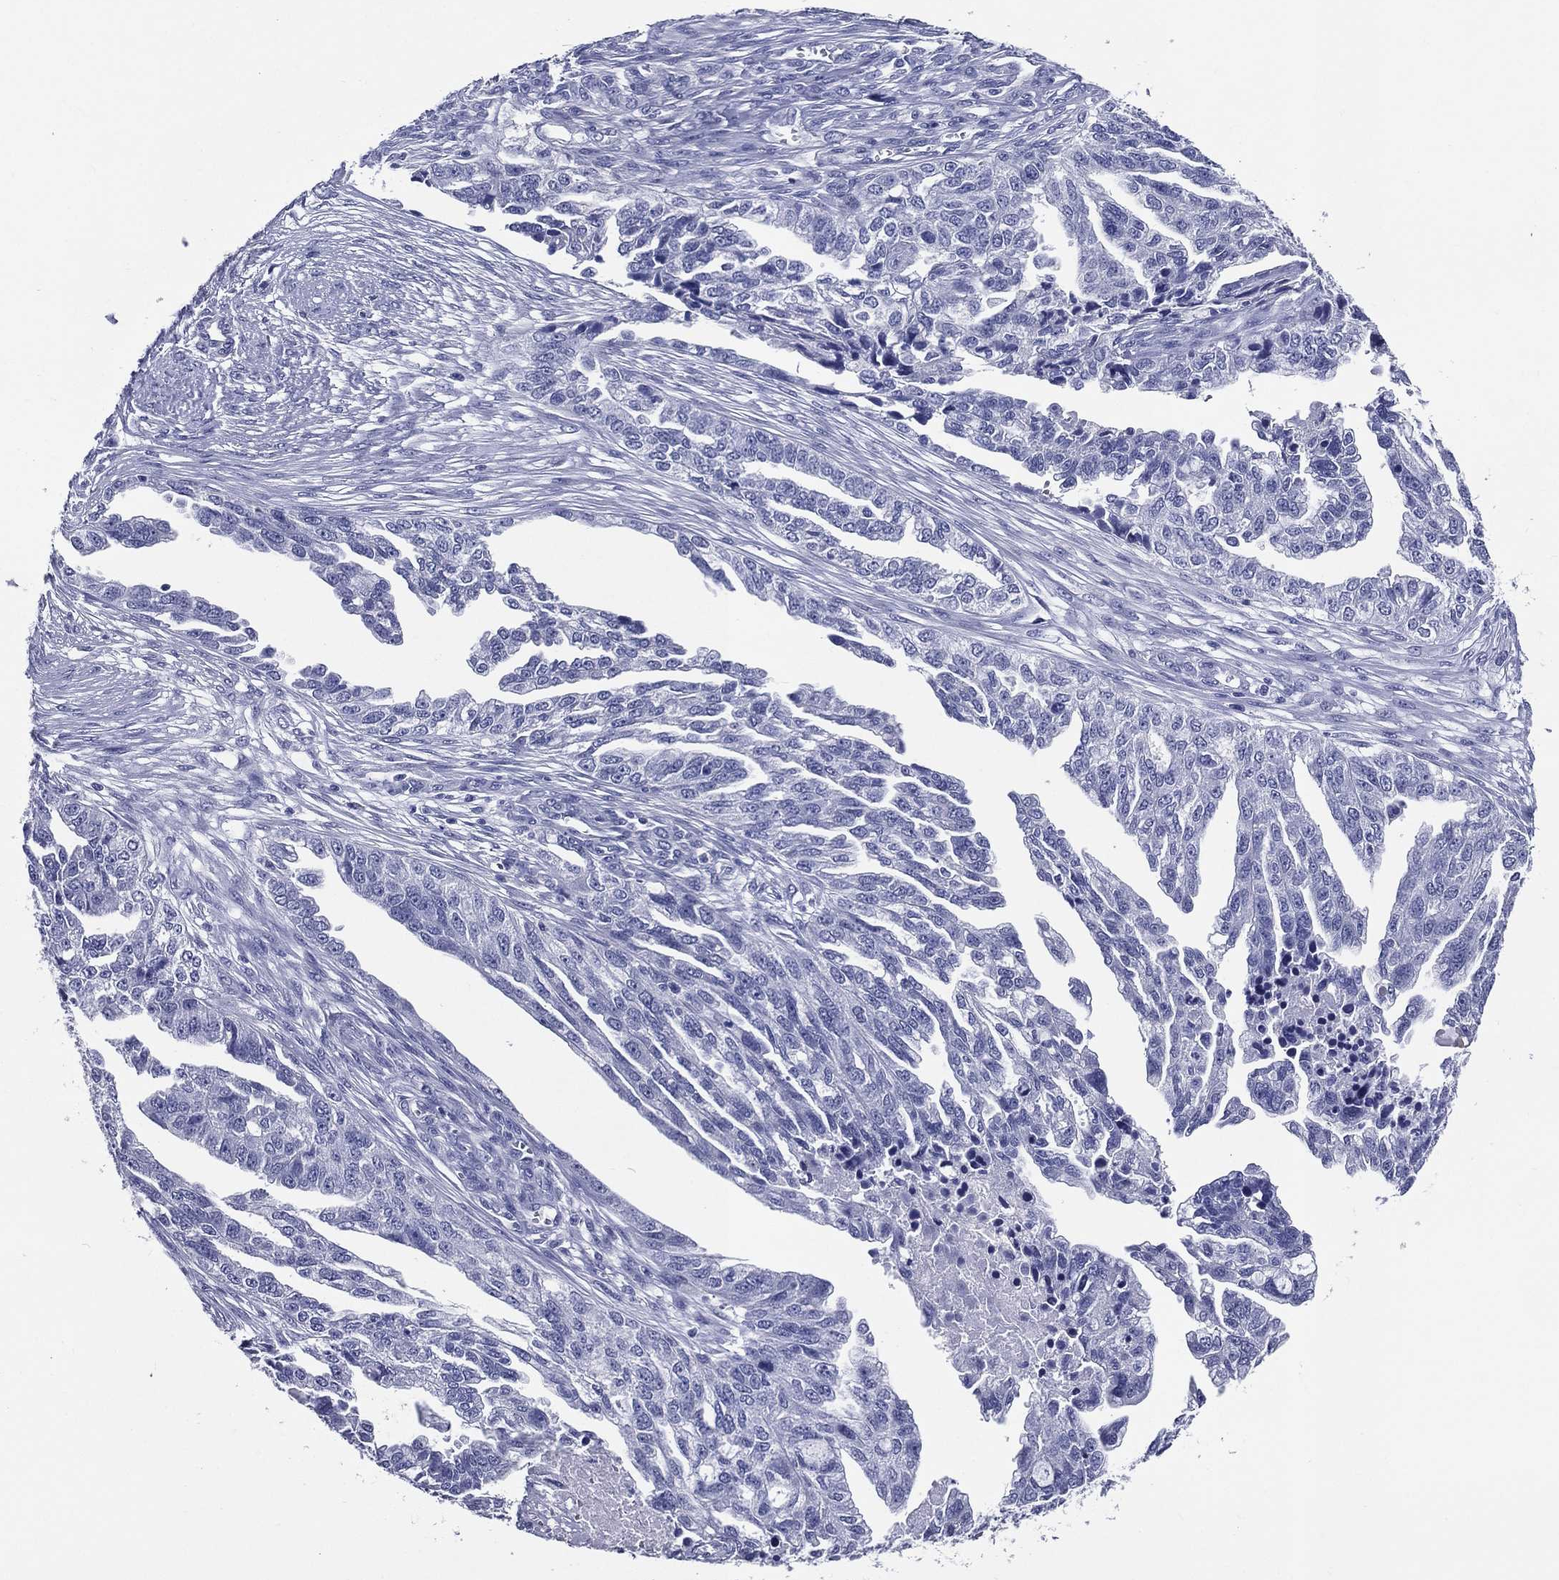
{"staining": {"intensity": "negative", "quantity": "none", "location": "none"}, "tissue": "ovarian cancer", "cell_type": "Tumor cells", "image_type": "cancer", "snomed": [{"axis": "morphology", "description": "Cystadenocarcinoma, serous, NOS"}, {"axis": "topography", "description": "Ovary"}], "caption": "IHC micrograph of neoplastic tissue: human ovarian cancer (serous cystadenocarcinoma) stained with DAB (3,3'-diaminobenzidine) shows no significant protein staining in tumor cells.", "gene": "ACE2", "patient": {"sex": "female", "age": 51}}